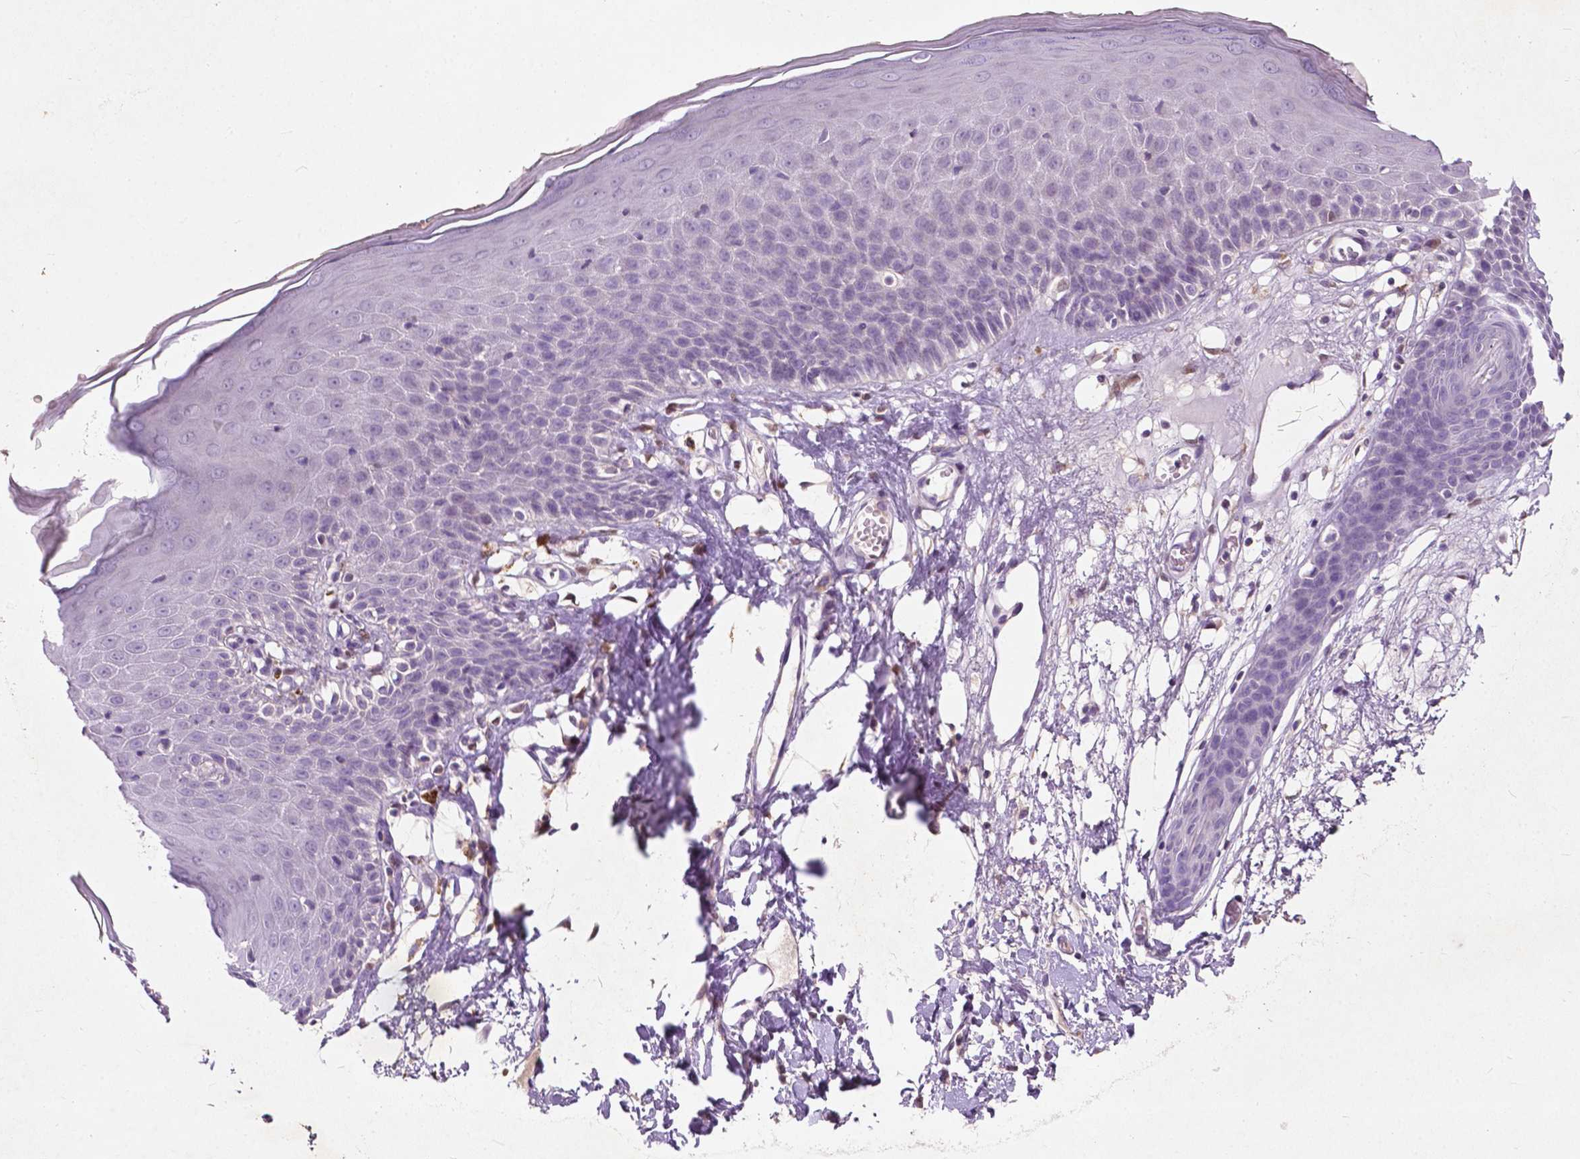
{"staining": {"intensity": "moderate", "quantity": "<25%", "location": "cytoplasmic/membranous"}, "tissue": "skin", "cell_type": "Epidermal cells", "image_type": "normal", "snomed": [{"axis": "morphology", "description": "Normal tissue, NOS"}, {"axis": "topography", "description": "Vulva"}], "caption": "Protein expression analysis of unremarkable skin shows moderate cytoplasmic/membranous positivity in approximately <25% of epidermal cells.", "gene": "GPR37", "patient": {"sex": "female", "age": 68}}